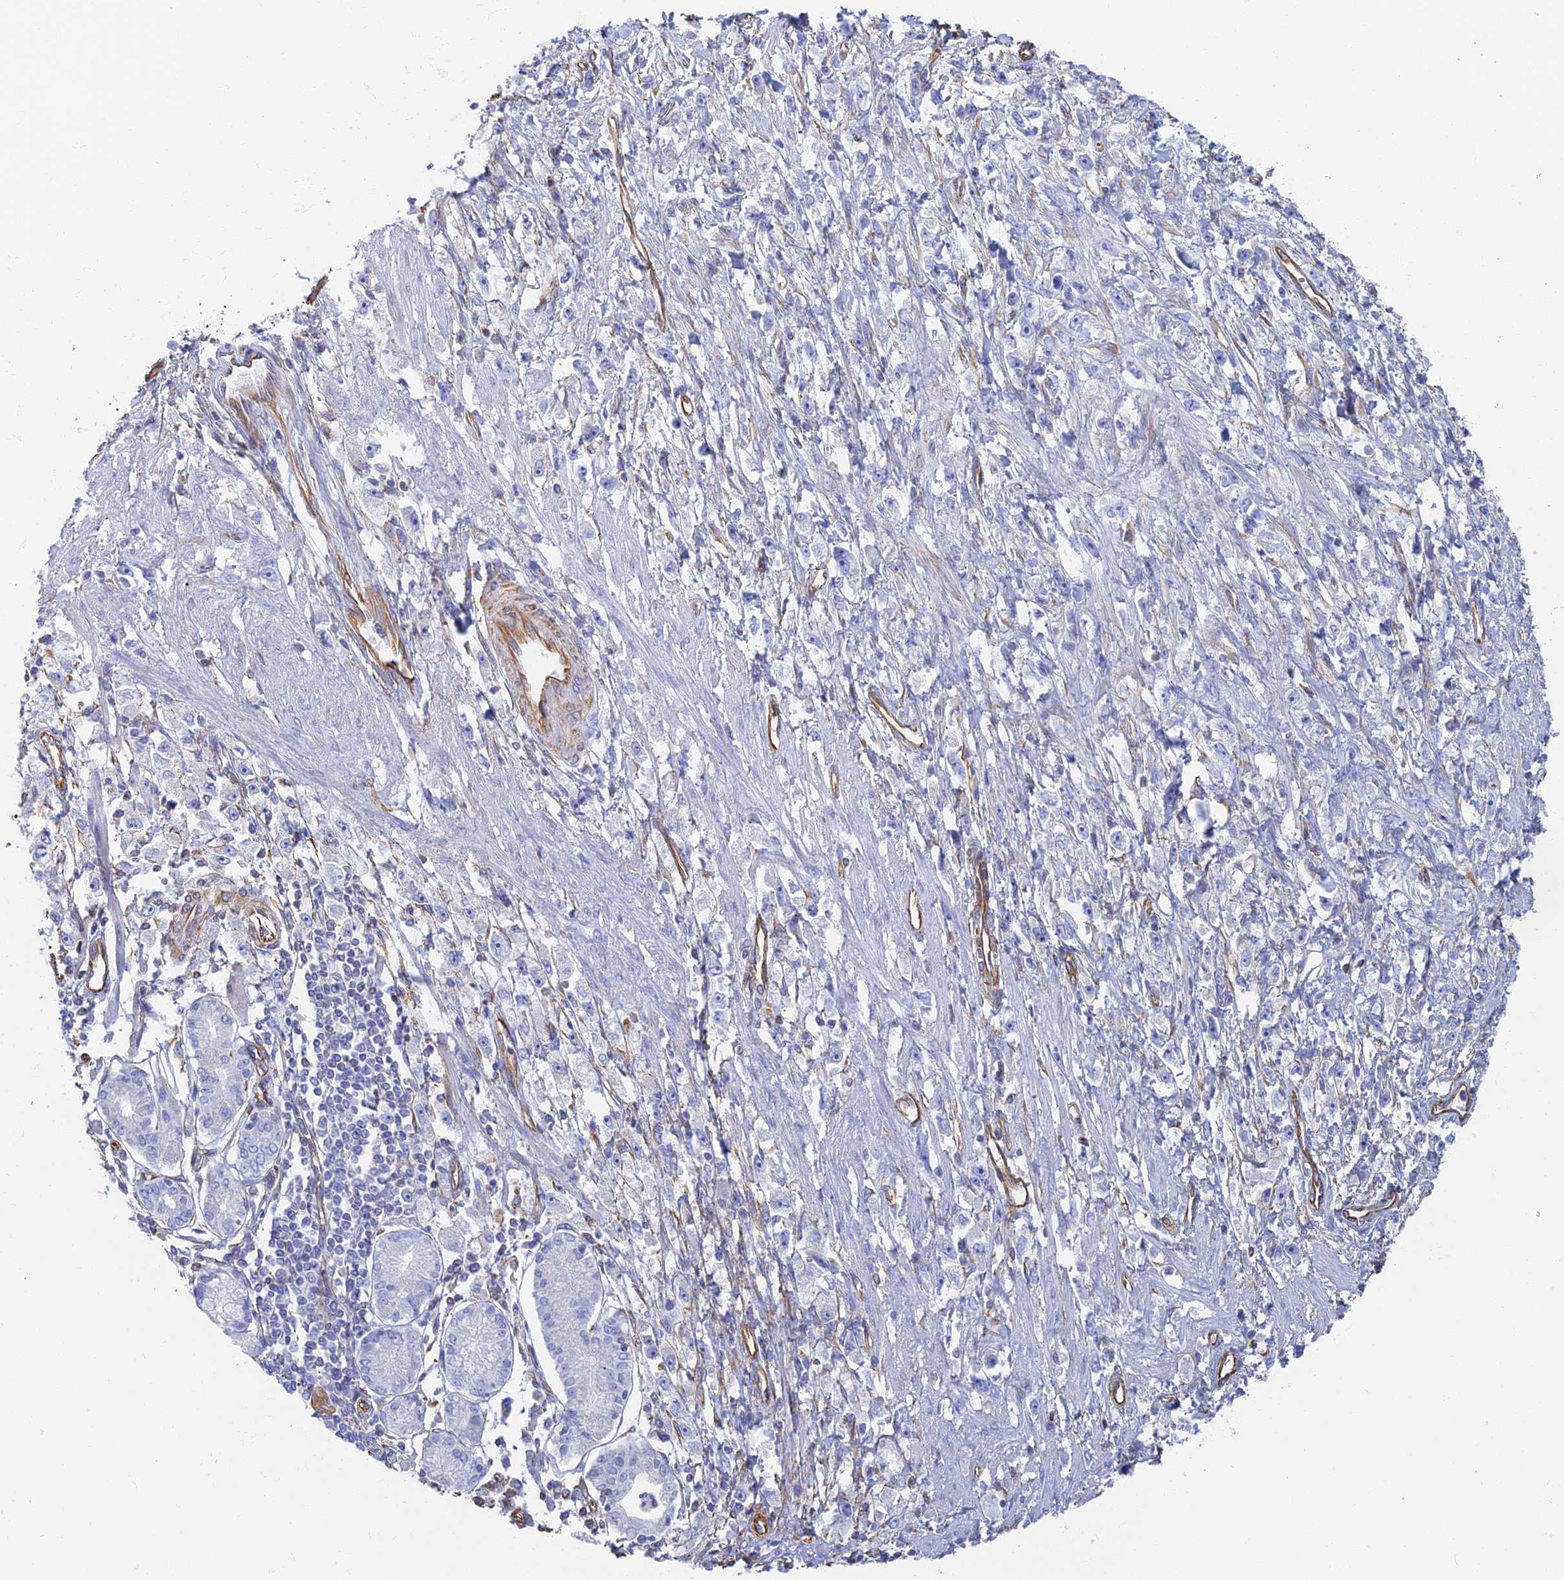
{"staining": {"intensity": "negative", "quantity": "none", "location": "none"}, "tissue": "stomach cancer", "cell_type": "Tumor cells", "image_type": "cancer", "snomed": [{"axis": "morphology", "description": "Adenocarcinoma, NOS"}, {"axis": "topography", "description": "Stomach"}], "caption": "Tumor cells show no significant protein positivity in adenocarcinoma (stomach).", "gene": "RMC1", "patient": {"sex": "female", "age": 59}}